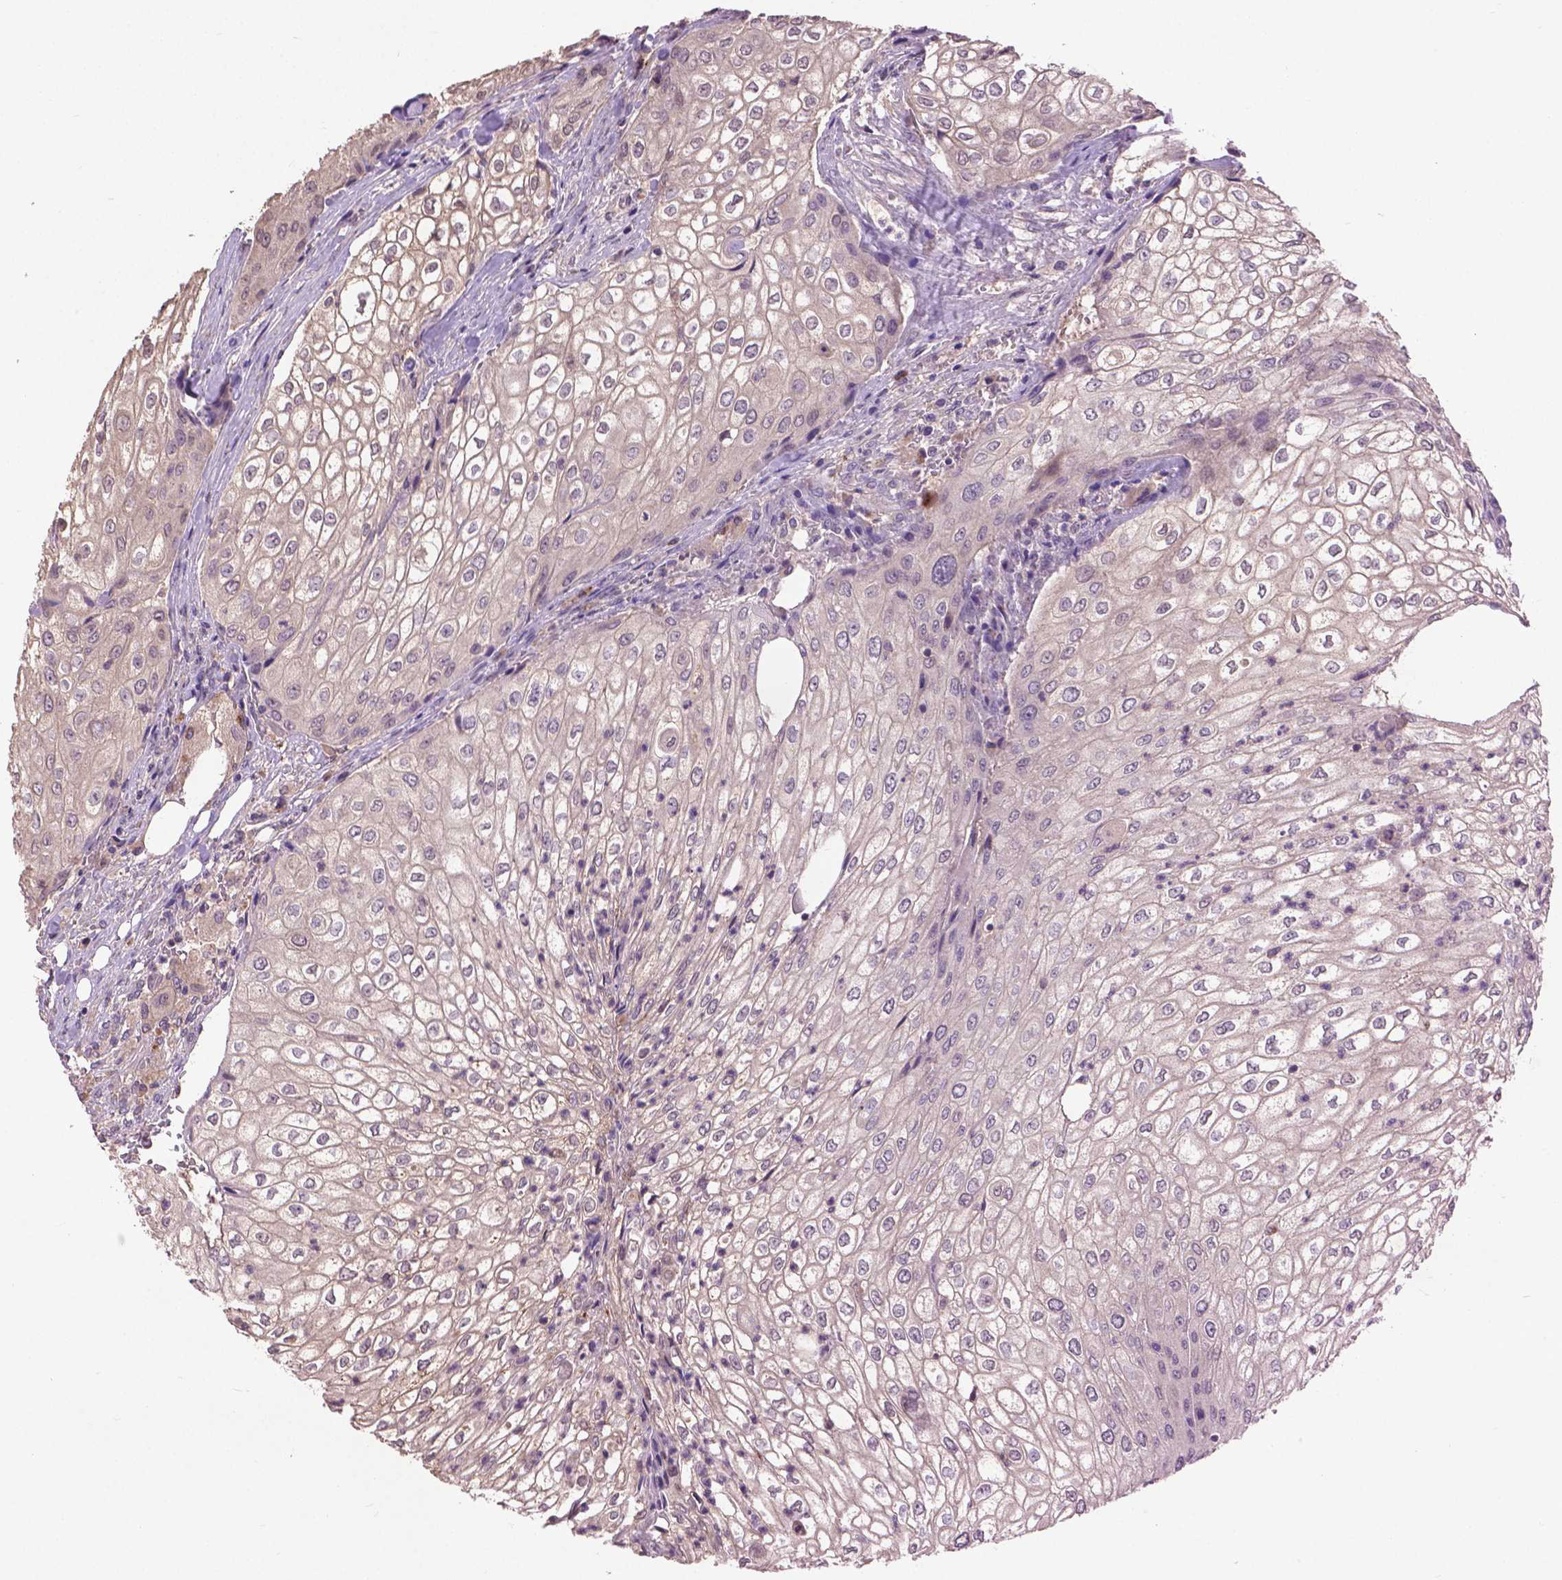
{"staining": {"intensity": "weak", "quantity": "25%-75%", "location": "cytoplasmic/membranous"}, "tissue": "urothelial cancer", "cell_type": "Tumor cells", "image_type": "cancer", "snomed": [{"axis": "morphology", "description": "Urothelial carcinoma, High grade"}, {"axis": "topography", "description": "Urinary bladder"}], "caption": "IHC (DAB (3,3'-diaminobenzidine)) staining of urothelial cancer demonstrates weak cytoplasmic/membranous protein staining in approximately 25%-75% of tumor cells.", "gene": "ZNF337", "patient": {"sex": "male", "age": 62}}